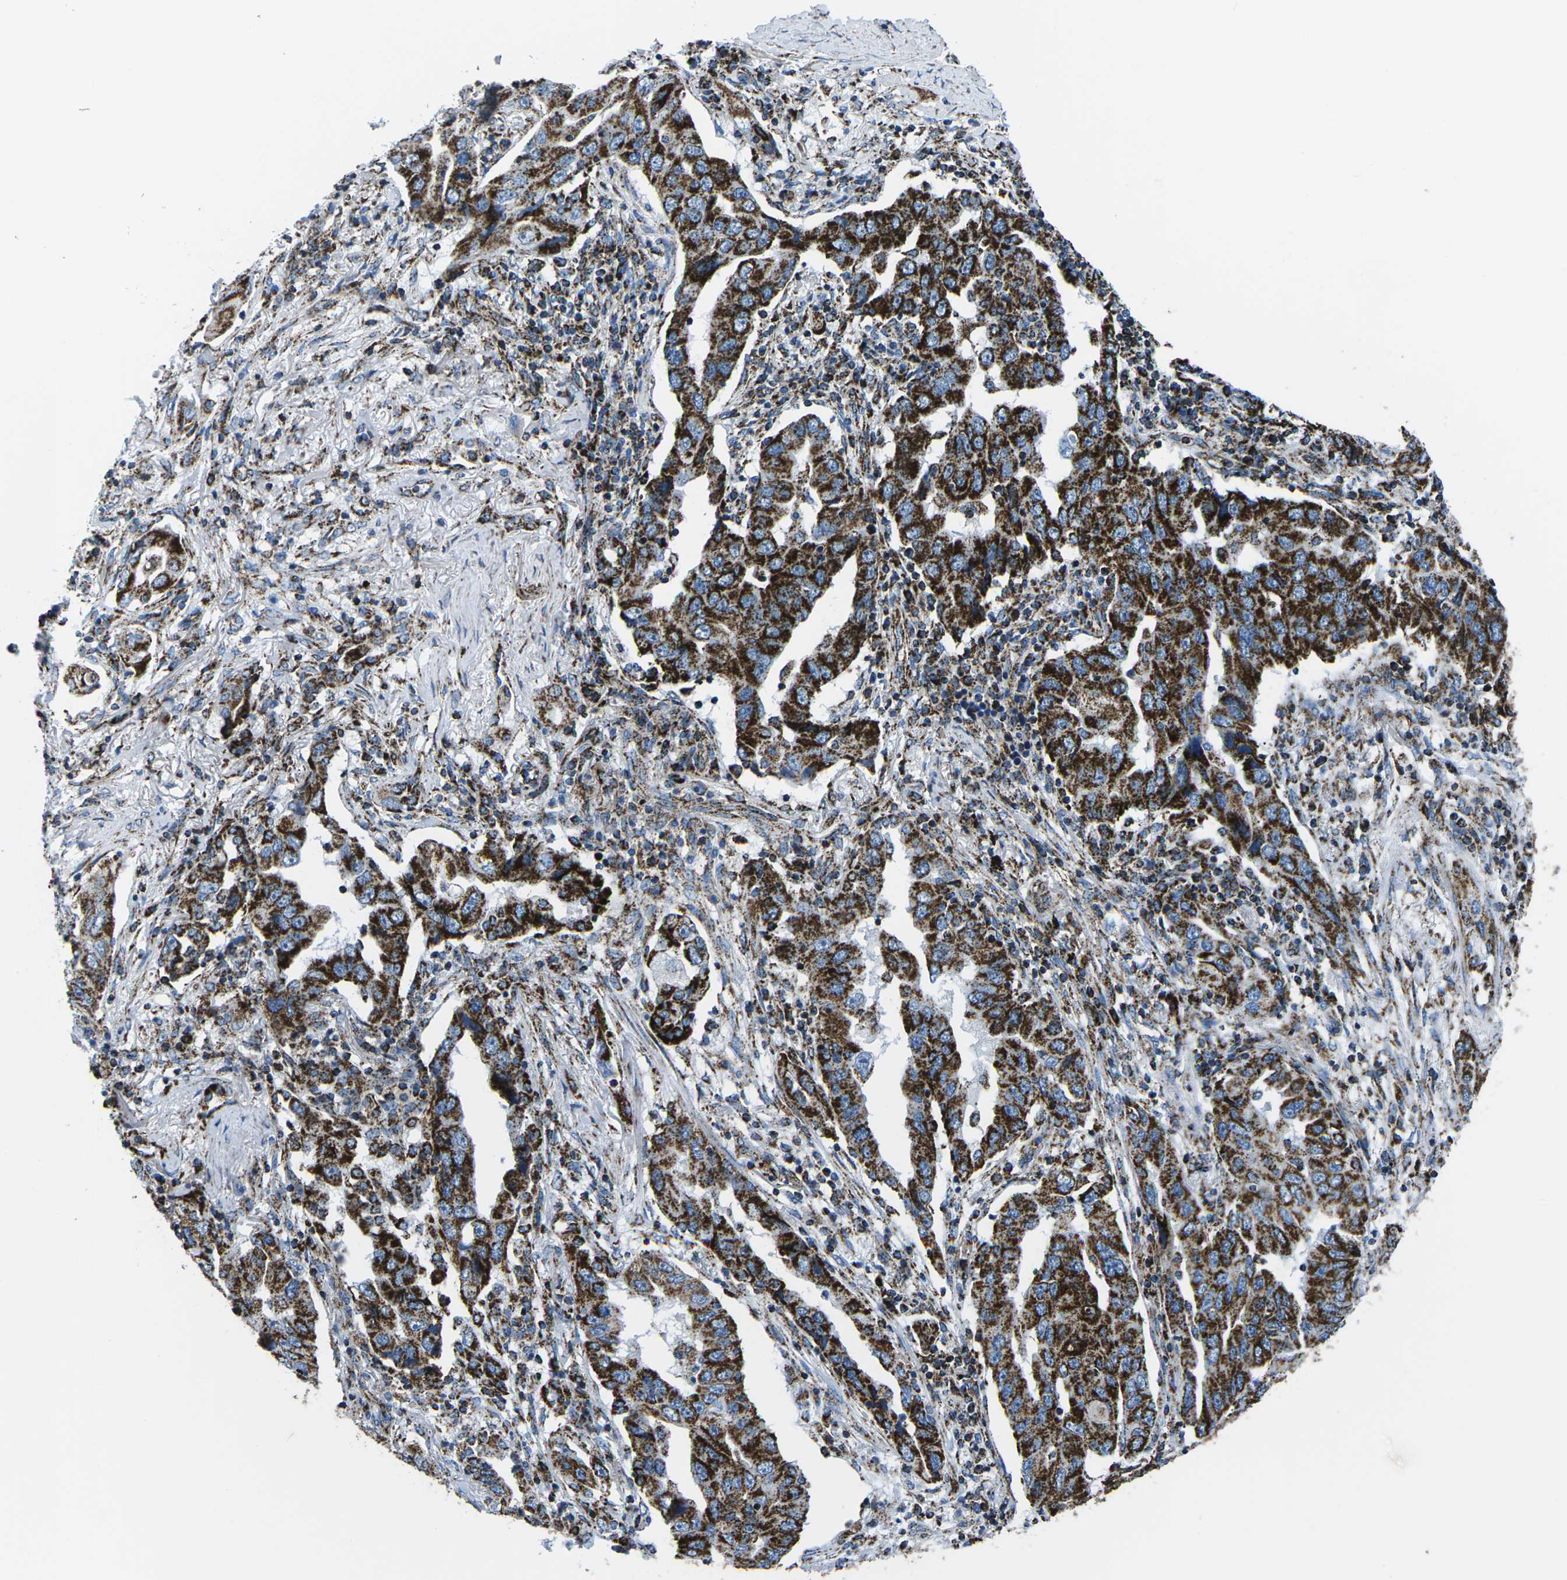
{"staining": {"intensity": "strong", "quantity": ">75%", "location": "cytoplasmic/membranous"}, "tissue": "lung cancer", "cell_type": "Tumor cells", "image_type": "cancer", "snomed": [{"axis": "morphology", "description": "Adenocarcinoma, NOS"}, {"axis": "topography", "description": "Lung"}], "caption": "Lung adenocarcinoma stained with a protein marker demonstrates strong staining in tumor cells.", "gene": "MT-CO2", "patient": {"sex": "female", "age": 65}}